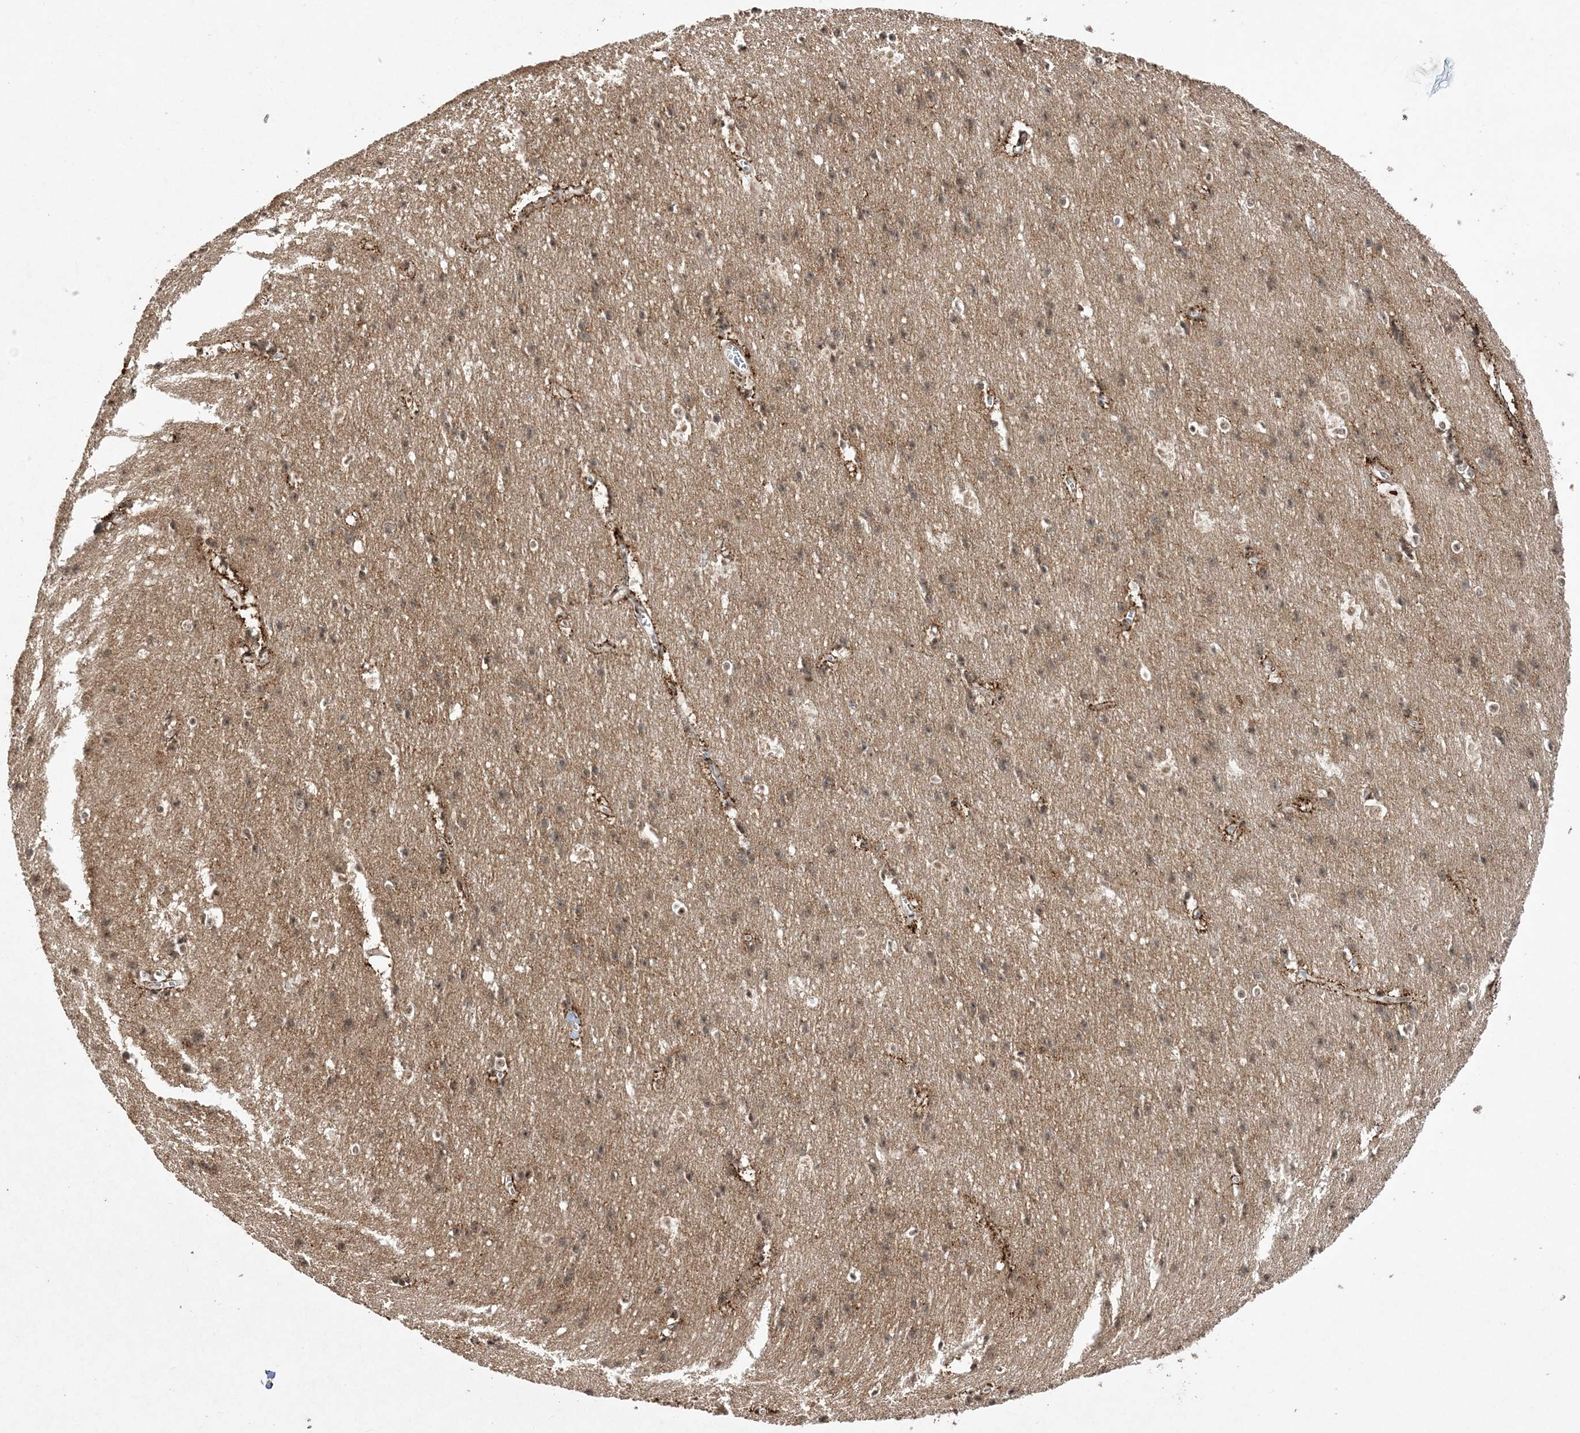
{"staining": {"intensity": "weak", "quantity": ">75%", "location": "cytoplasmic/membranous,nuclear"}, "tissue": "cerebral cortex", "cell_type": "Endothelial cells", "image_type": "normal", "snomed": [{"axis": "morphology", "description": "Normal tissue, NOS"}, {"axis": "topography", "description": "Cerebral cortex"}], "caption": "Cerebral cortex stained for a protein demonstrates weak cytoplasmic/membranous,nuclear positivity in endothelial cells. (Stains: DAB (3,3'-diaminobenzidine) in brown, nuclei in blue, Microscopy: brightfield microscopy at high magnification).", "gene": "POLR3B", "patient": {"sex": "male", "age": 54}}